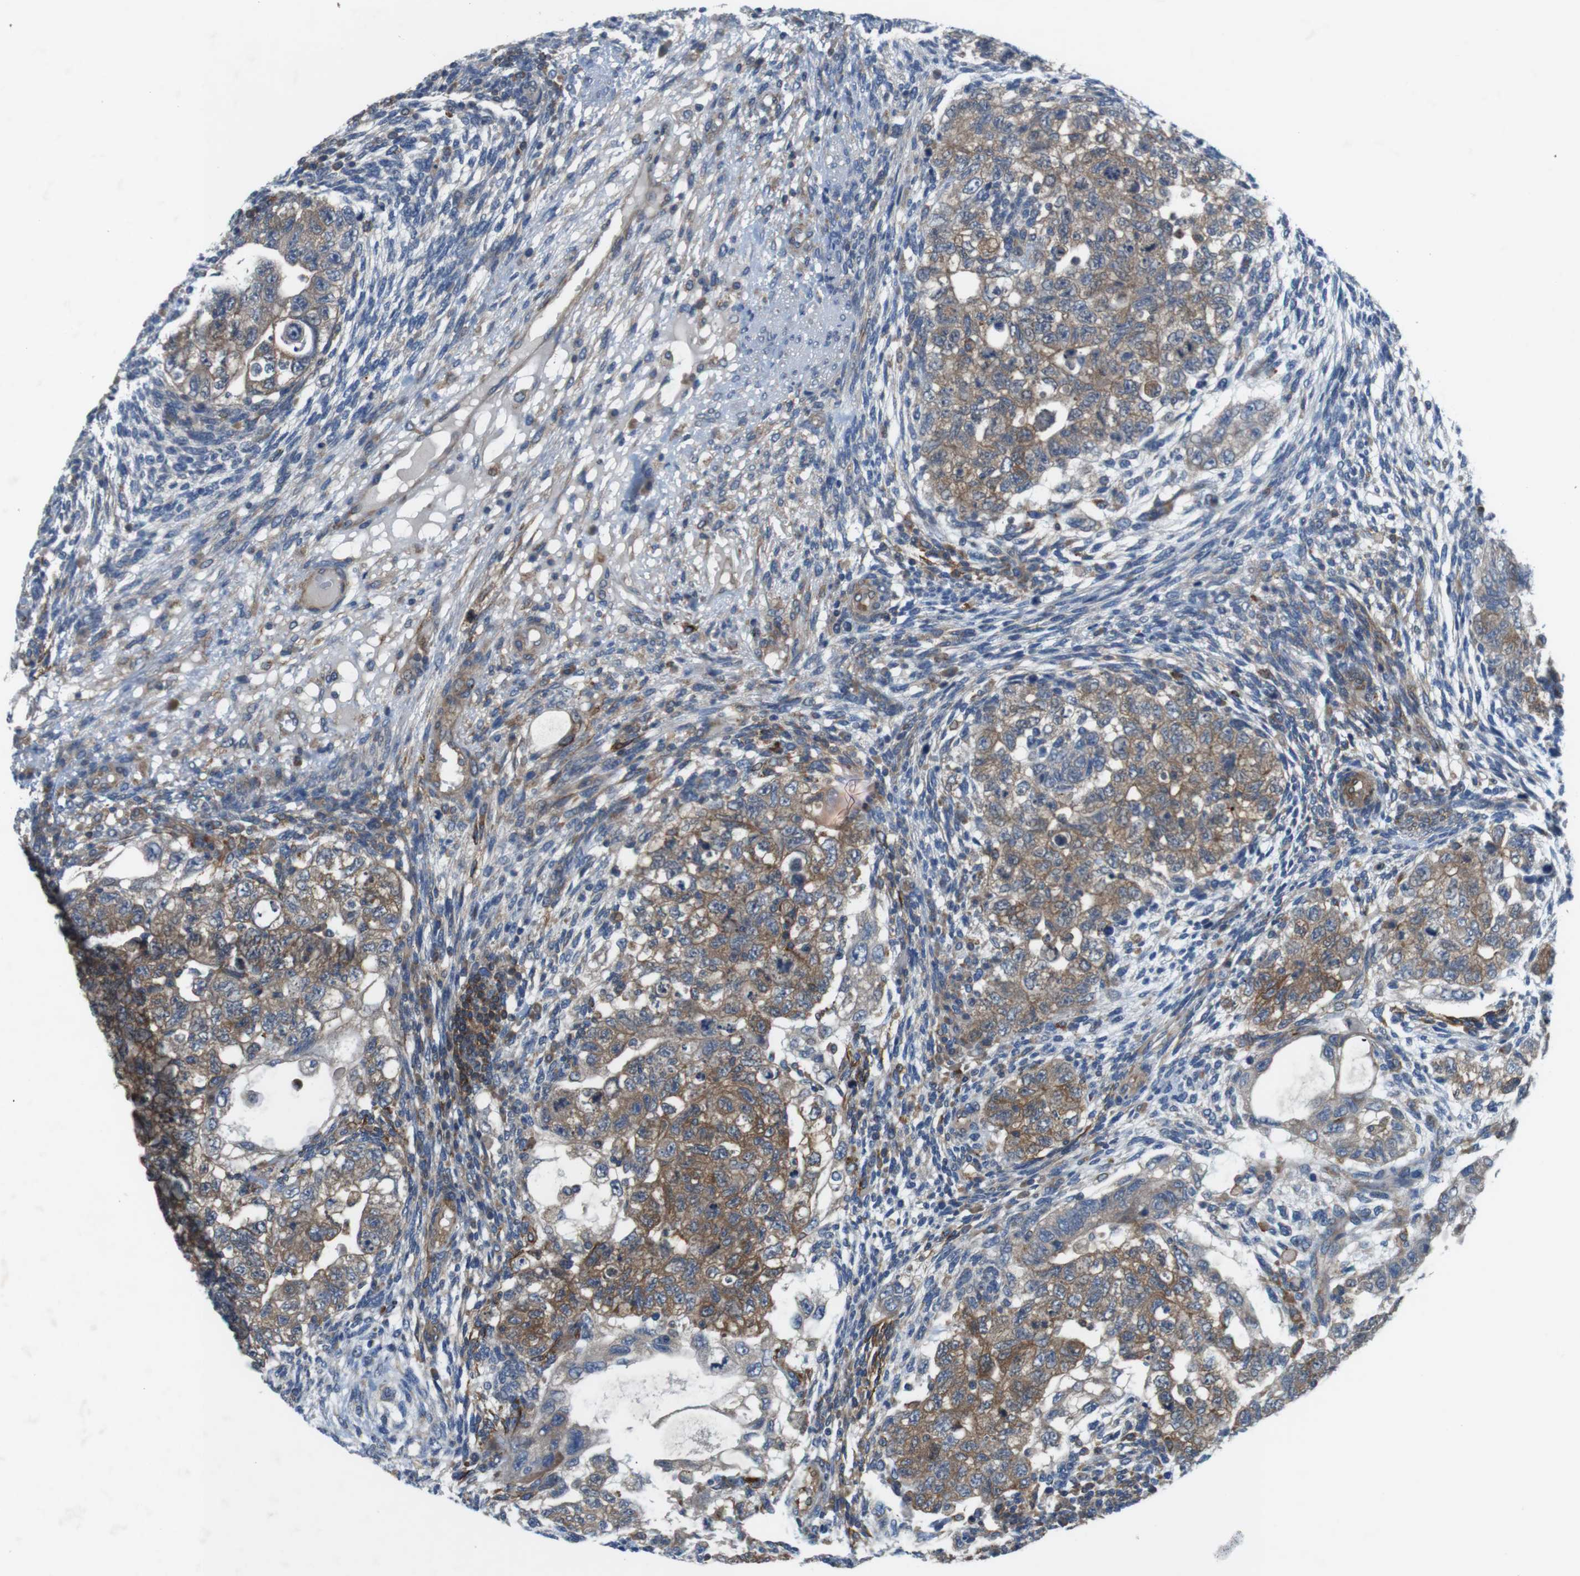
{"staining": {"intensity": "moderate", "quantity": ">75%", "location": "cytoplasmic/membranous"}, "tissue": "testis cancer", "cell_type": "Tumor cells", "image_type": "cancer", "snomed": [{"axis": "morphology", "description": "Normal tissue, NOS"}, {"axis": "morphology", "description": "Carcinoma, Embryonal, NOS"}, {"axis": "topography", "description": "Testis"}], "caption": "A brown stain labels moderate cytoplasmic/membranous expression of a protein in embryonal carcinoma (testis) tumor cells. (IHC, brightfield microscopy, high magnification).", "gene": "DCLK1", "patient": {"sex": "male", "age": 36}}